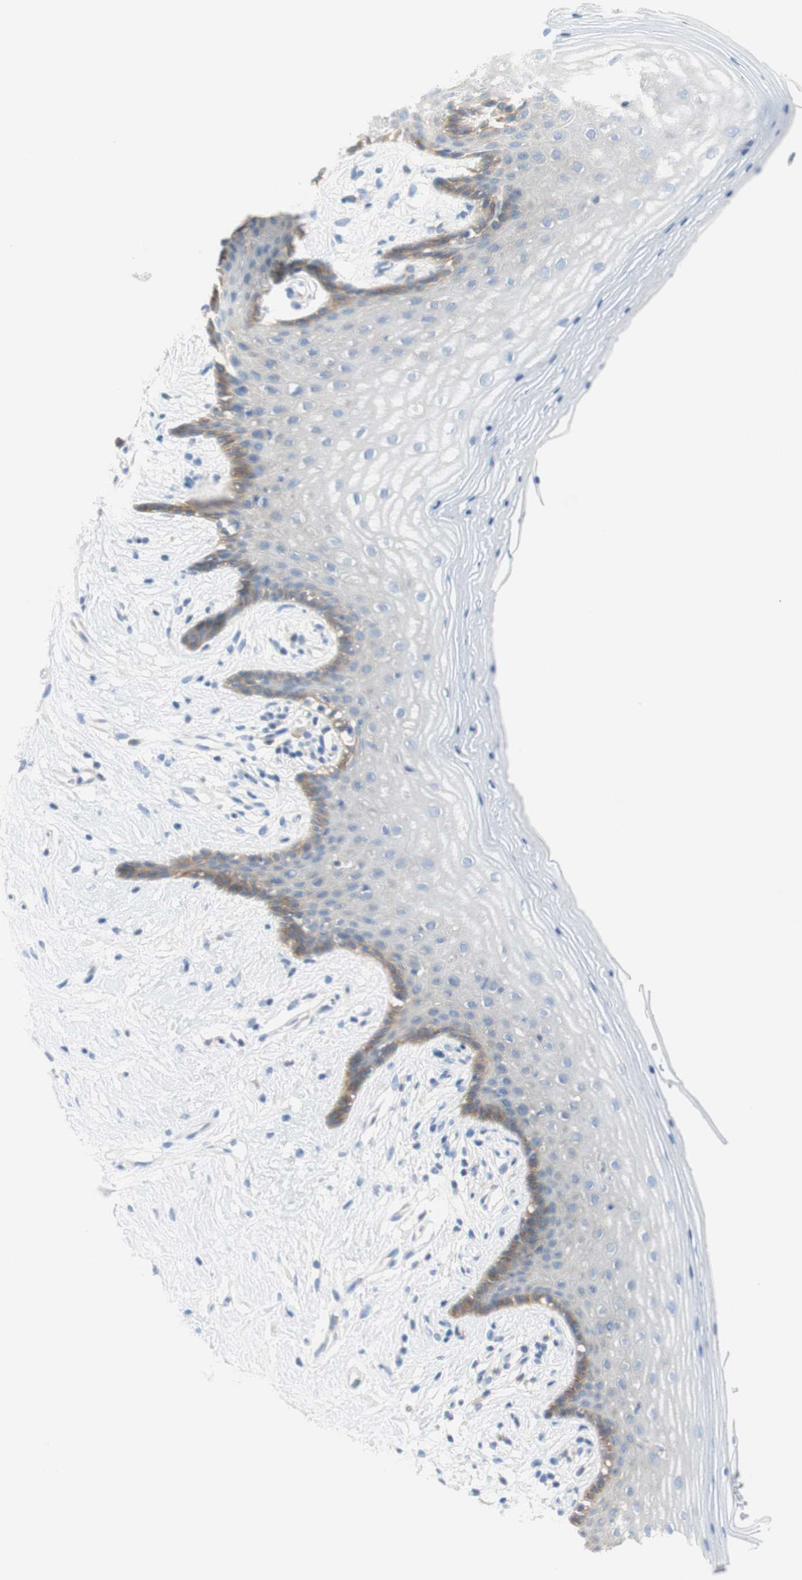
{"staining": {"intensity": "weak", "quantity": "<25%", "location": "cytoplasmic/membranous"}, "tissue": "vagina", "cell_type": "Squamous epithelial cells", "image_type": "normal", "snomed": [{"axis": "morphology", "description": "Normal tissue, NOS"}, {"axis": "topography", "description": "Vagina"}], "caption": "High power microscopy image of an immunohistochemistry histopathology image of unremarkable vagina, revealing no significant expression in squamous epithelial cells.", "gene": "ATP2B1", "patient": {"sex": "female", "age": 44}}